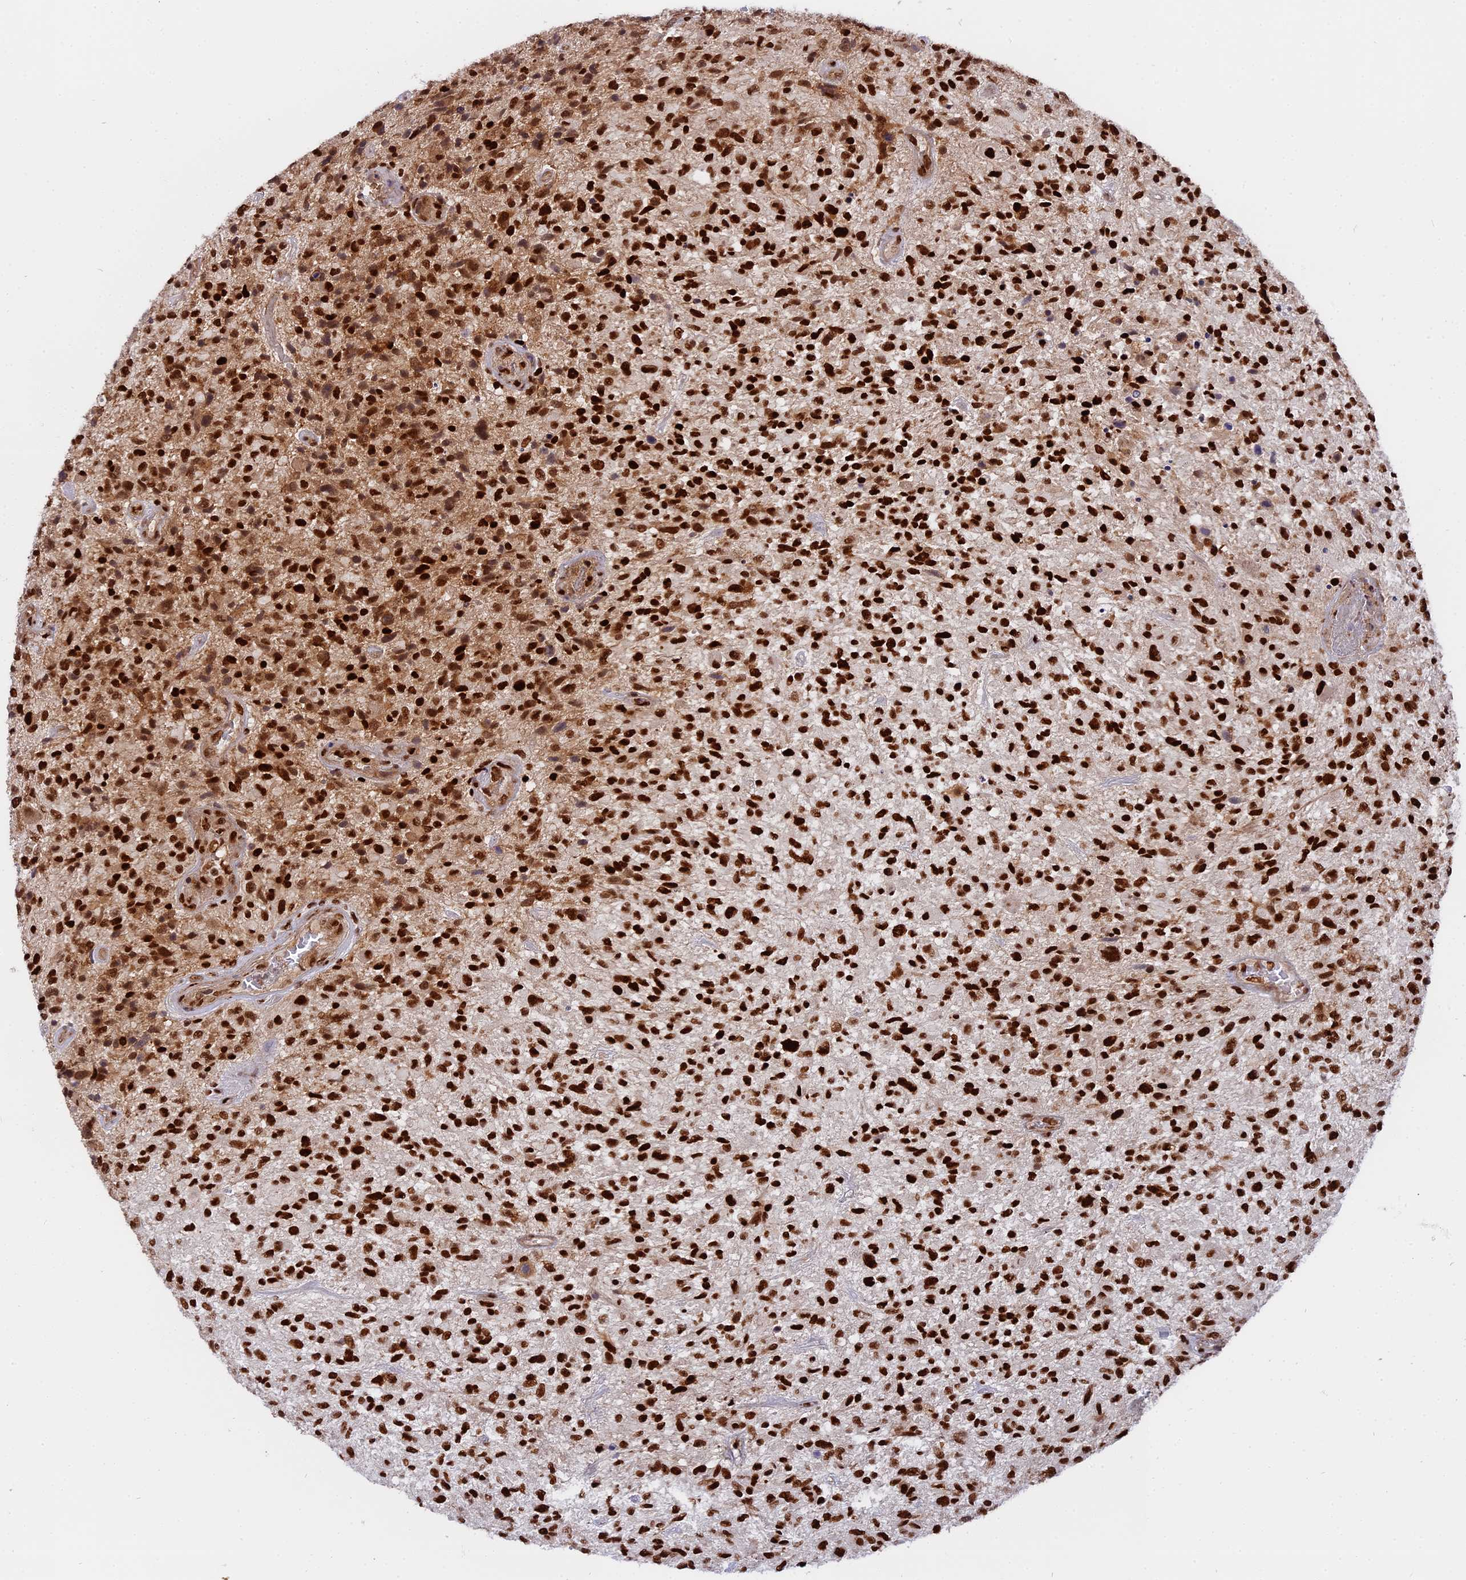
{"staining": {"intensity": "strong", "quantity": ">75%", "location": "nuclear"}, "tissue": "glioma", "cell_type": "Tumor cells", "image_type": "cancer", "snomed": [{"axis": "morphology", "description": "Glioma, malignant, High grade"}, {"axis": "topography", "description": "Brain"}], "caption": "Human glioma stained with a brown dye displays strong nuclear positive staining in approximately >75% of tumor cells.", "gene": "RAMAC", "patient": {"sex": "male", "age": 47}}